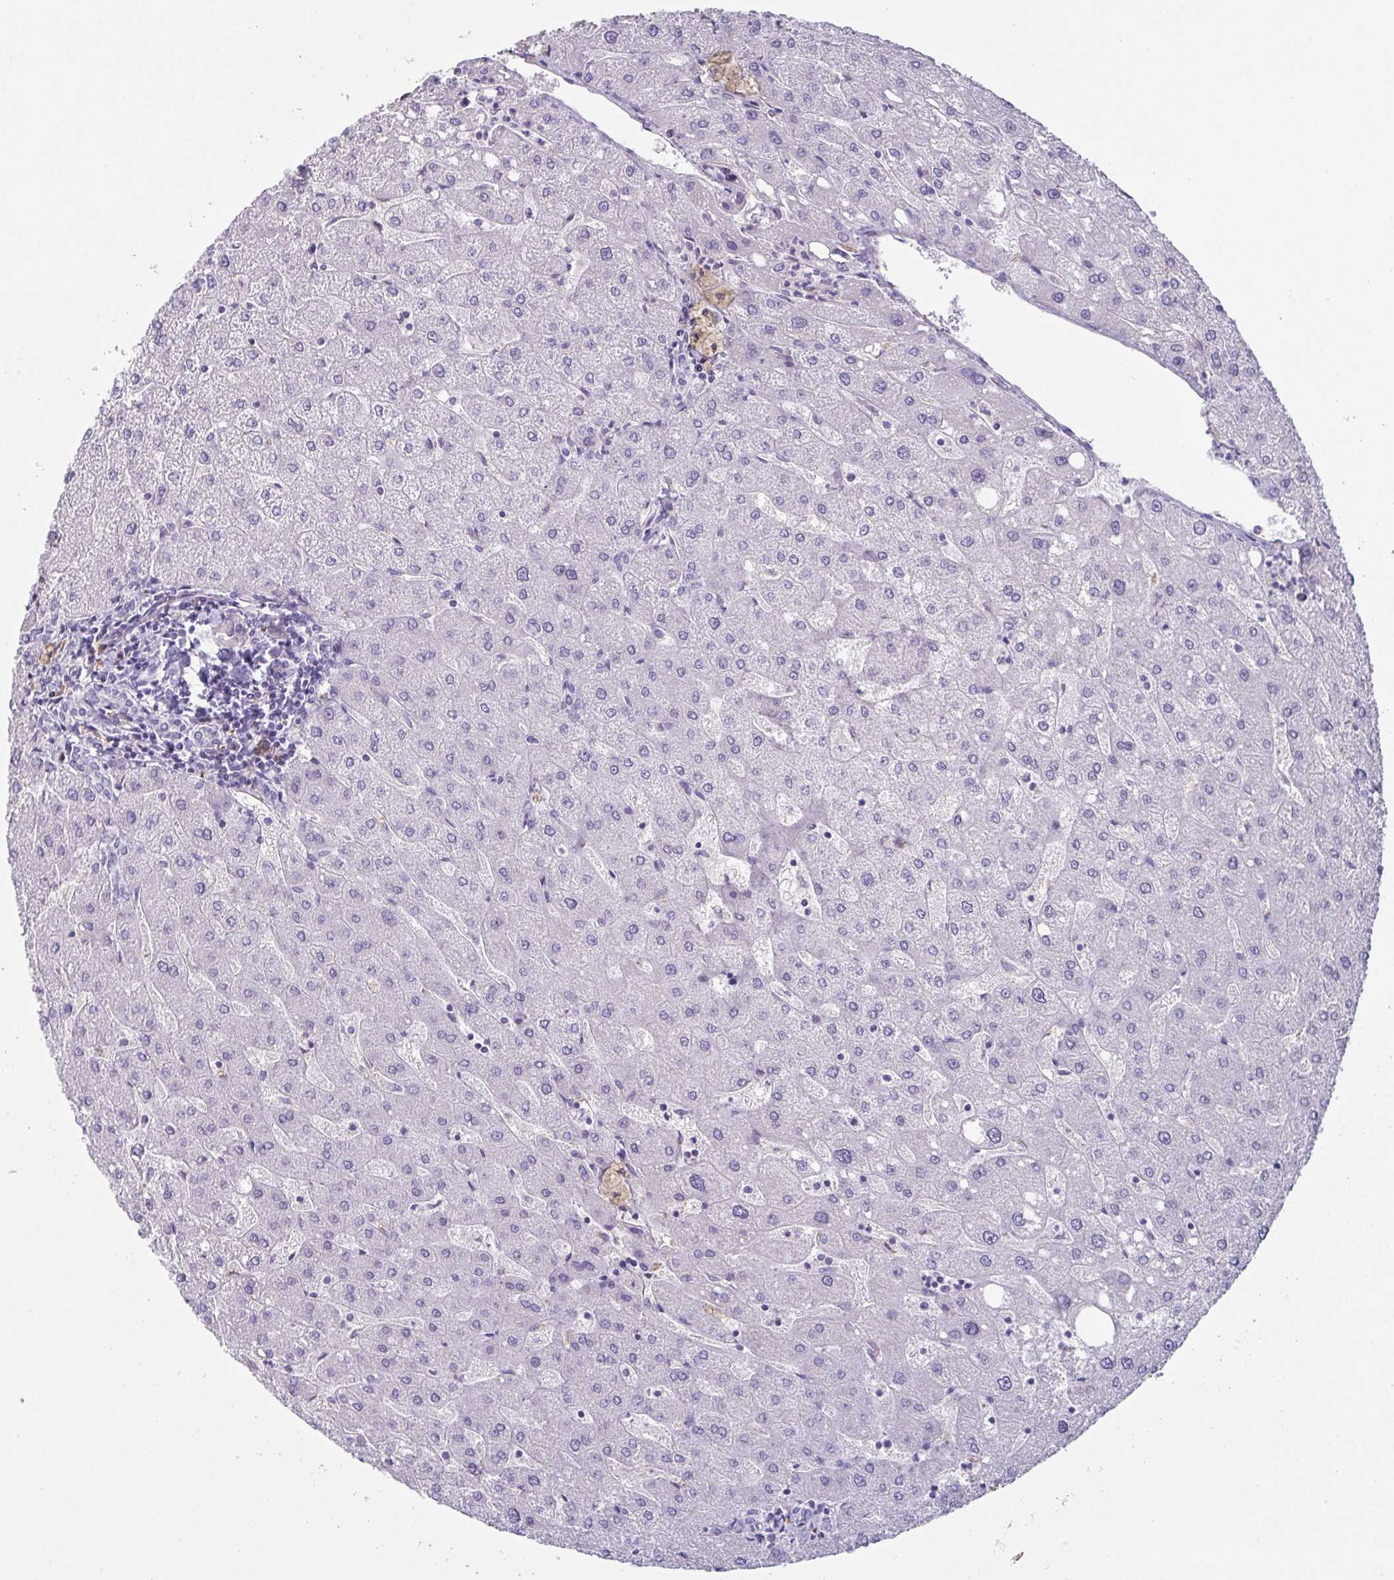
{"staining": {"intensity": "negative", "quantity": "none", "location": "none"}, "tissue": "liver", "cell_type": "Cholangiocytes", "image_type": "normal", "snomed": [{"axis": "morphology", "description": "Normal tissue, NOS"}, {"axis": "topography", "description": "Liver"}], "caption": "The image reveals no staining of cholangiocytes in benign liver. The staining is performed using DAB brown chromogen with nuclei counter-stained in using hematoxylin.", "gene": "OR5P3", "patient": {"sex": "male", "age": 67}}